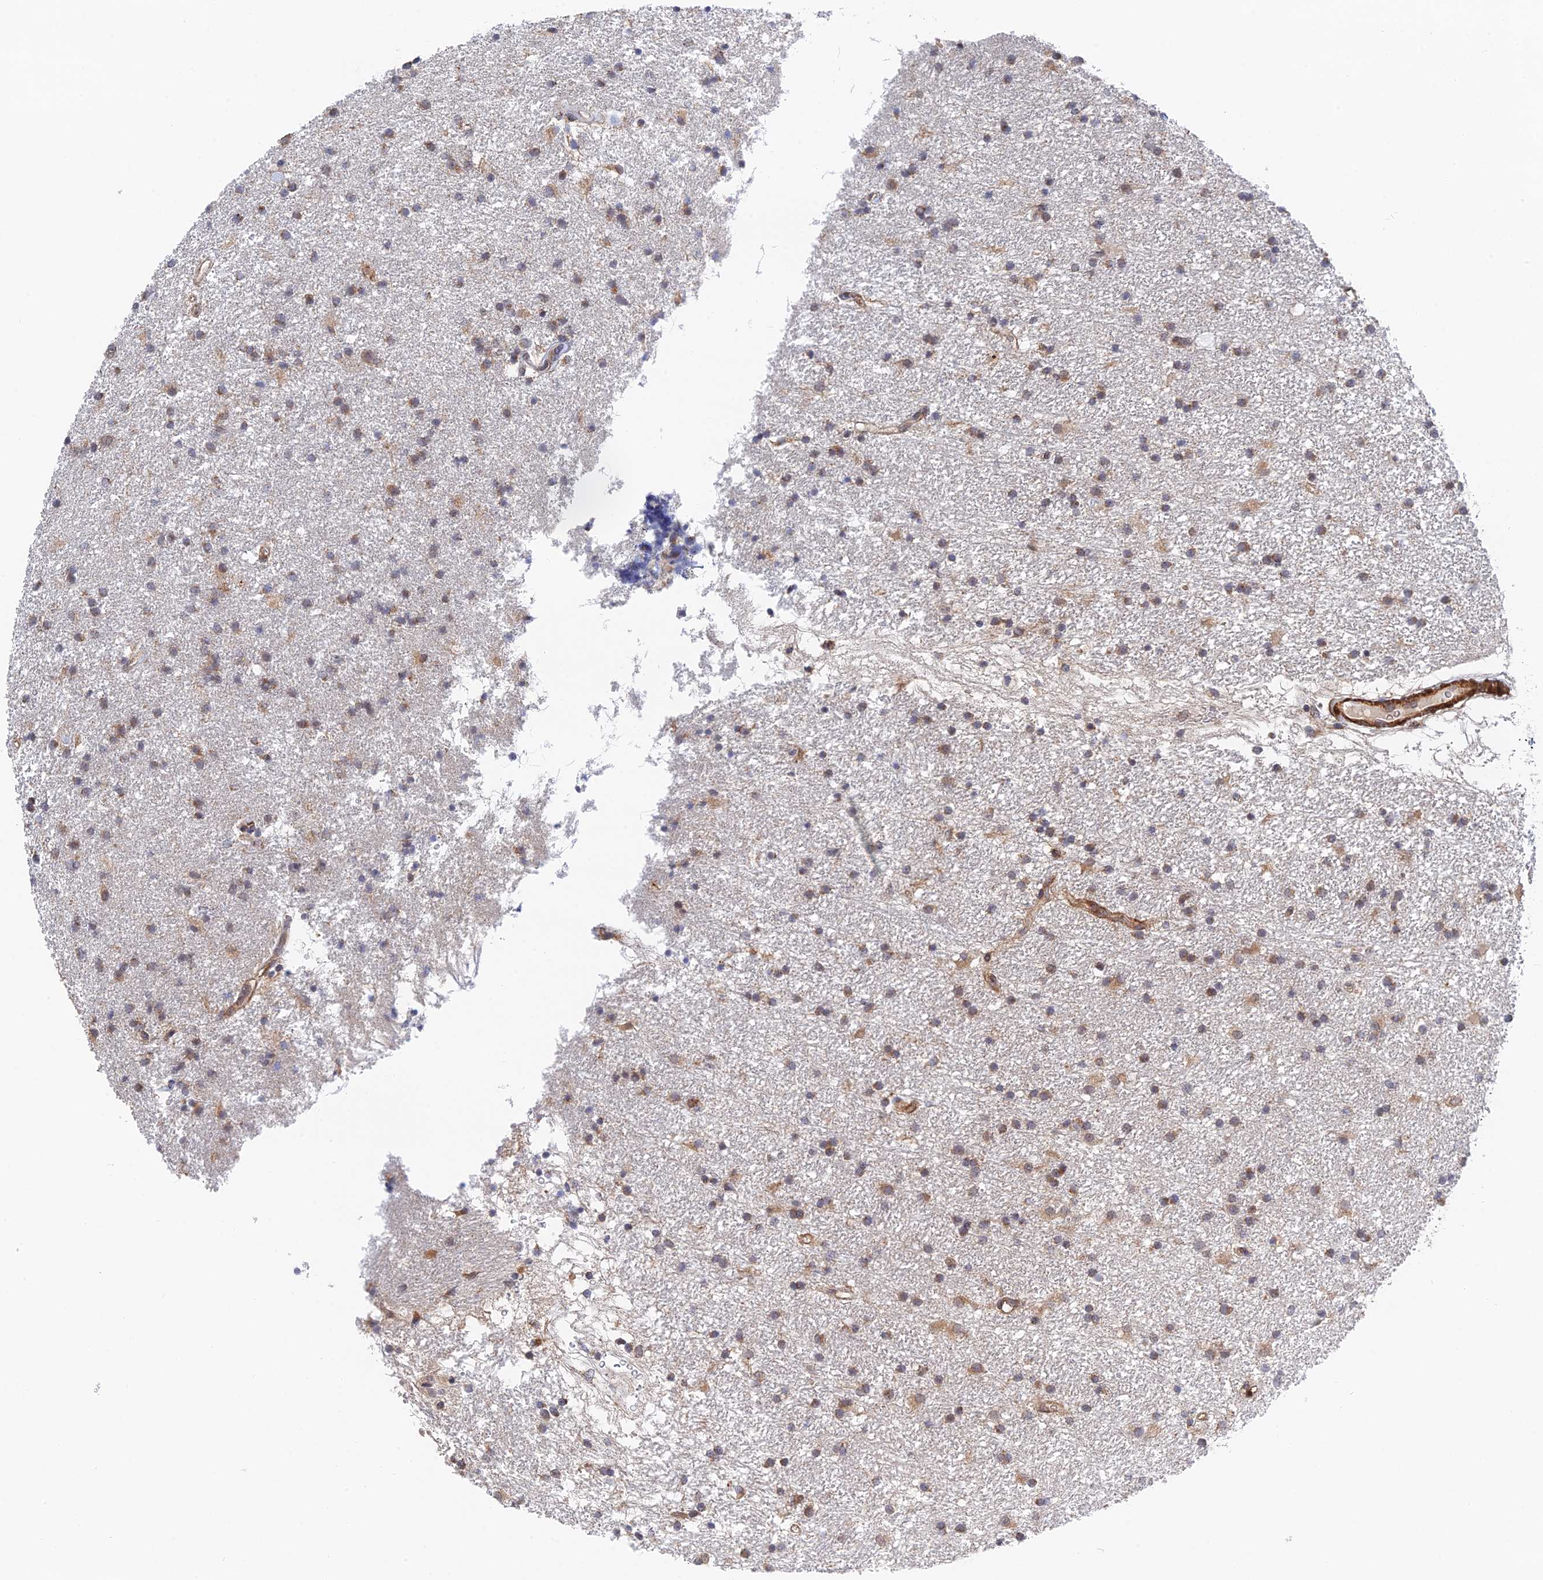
{"staining": {"intensity": "weak", "quantity": "25%-75%", "location": "cytoplasmic/membranous"}, "tissue": "glioma", "cell_type": "Tumor cells", "image_type": "cancer", "snomed": [{"axis": "morphology", "description": "Glioma, malignant, High grade"}, {"axis": "topography", "description": "Brain"}], "caption": "A brown stain highlights weak cytoplasmic/membranous positivity of a protein in glioma tumor cells.", "gene": "ZNF320", "patient": {"sex": "male", "age": 77}}